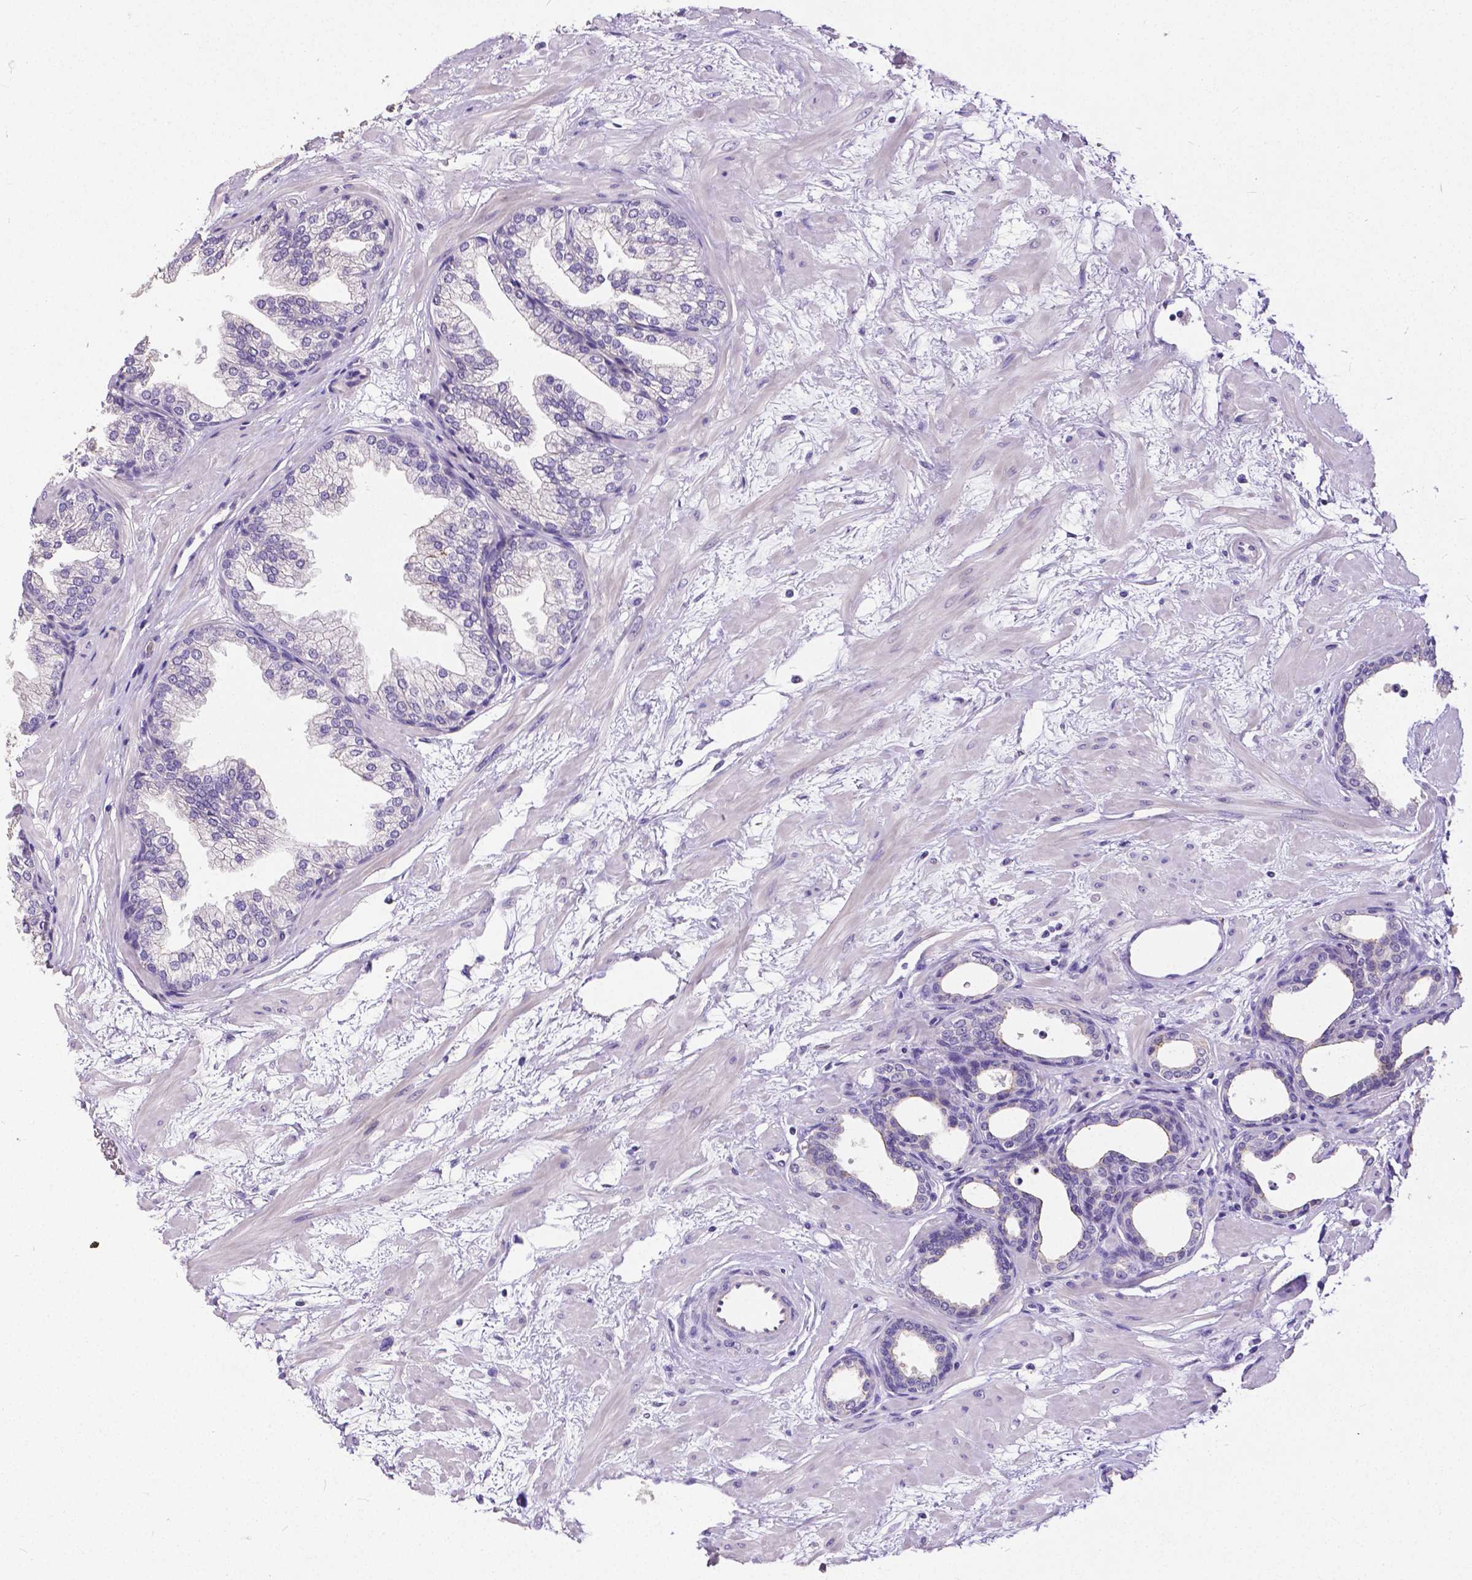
{"staining": {"intensity": "moderate", "quantity": "<25%", "location": "cytoplasmic/membranous"}, "tissue": "prostate", "cell_type": "Glandular cells", "image_type": "normal", "snomed": [{"axis": "morphology", "description": "Normal tissue, NOS"}, {"axis": "topography", "description": "Prostate"}], "caption": "Brown immunohistochemical staining in benign prostate demonstrates moderate cytoplasmic/membranous positivity in approximately <25% of glandular cells.", "gene": "OCLN", "patient": {"sex": "male", "age": 37}}